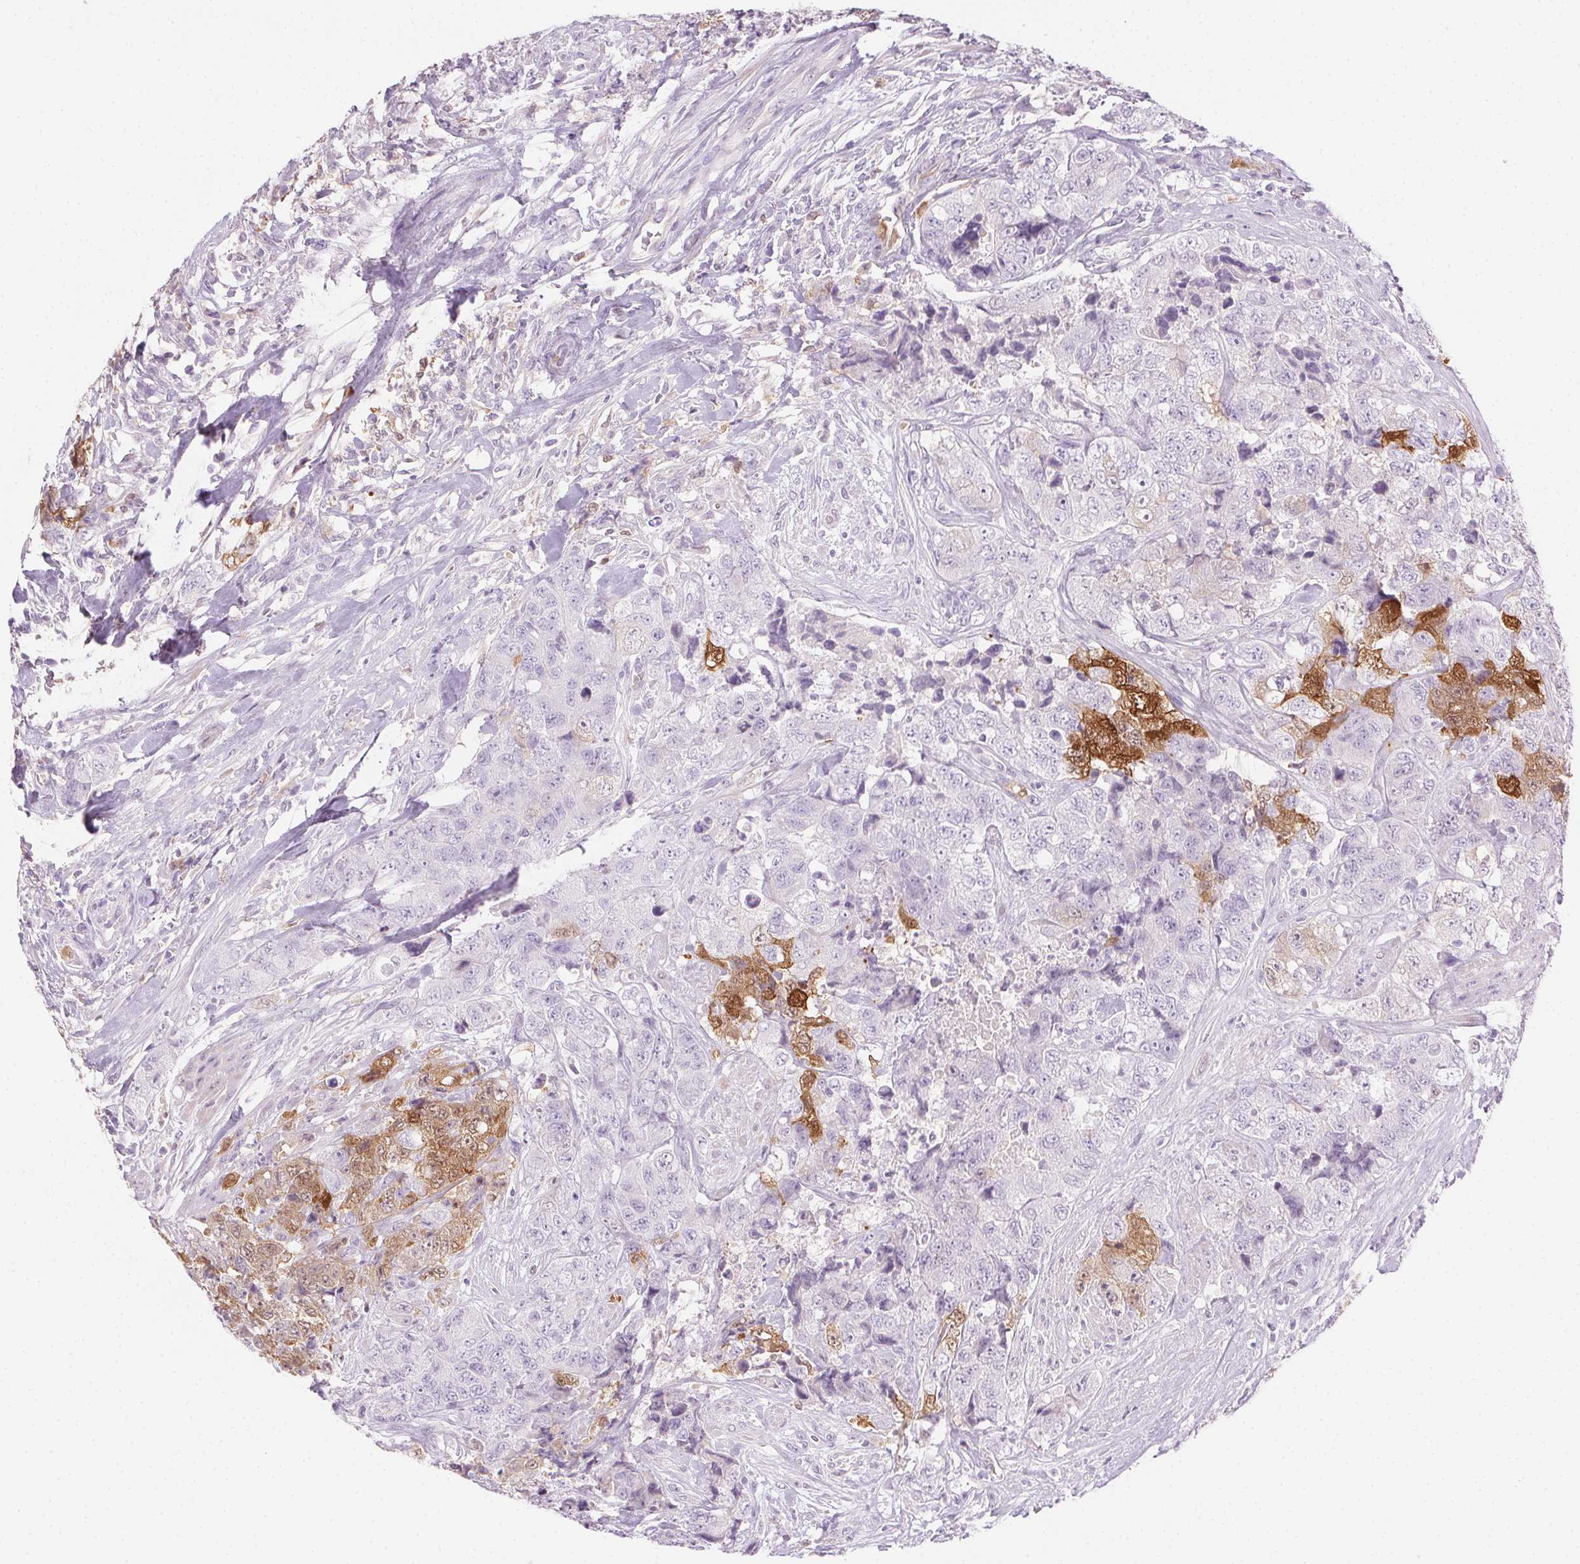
{"staining": {"intensity": "moderate", "quantity": "25%-75%", "location": "cytoplasmic/membranous"}, "tissue": "urothelial cancer", "cell_type": "Tumor cells", "image_type": "cancer", "snomed": [{"axis": "morphology", "description": "Urothelial carcinoma, High grade"}, {"axis": "topography", "description": "Urinary bladder"}], "caption": "IHC image of neoplastic tissue: high-grade urothelial carcinoma stained using immunohistochemistry (IHC) demonstrates medium levels of moderate protein expression localized specifically in the cytoplasmic/membranous of tumor cells, appearing as a cytoplasmic/membranous brown color.", "gene": "TMEM45A", "patient": {"sex": "female", "age": 78}}